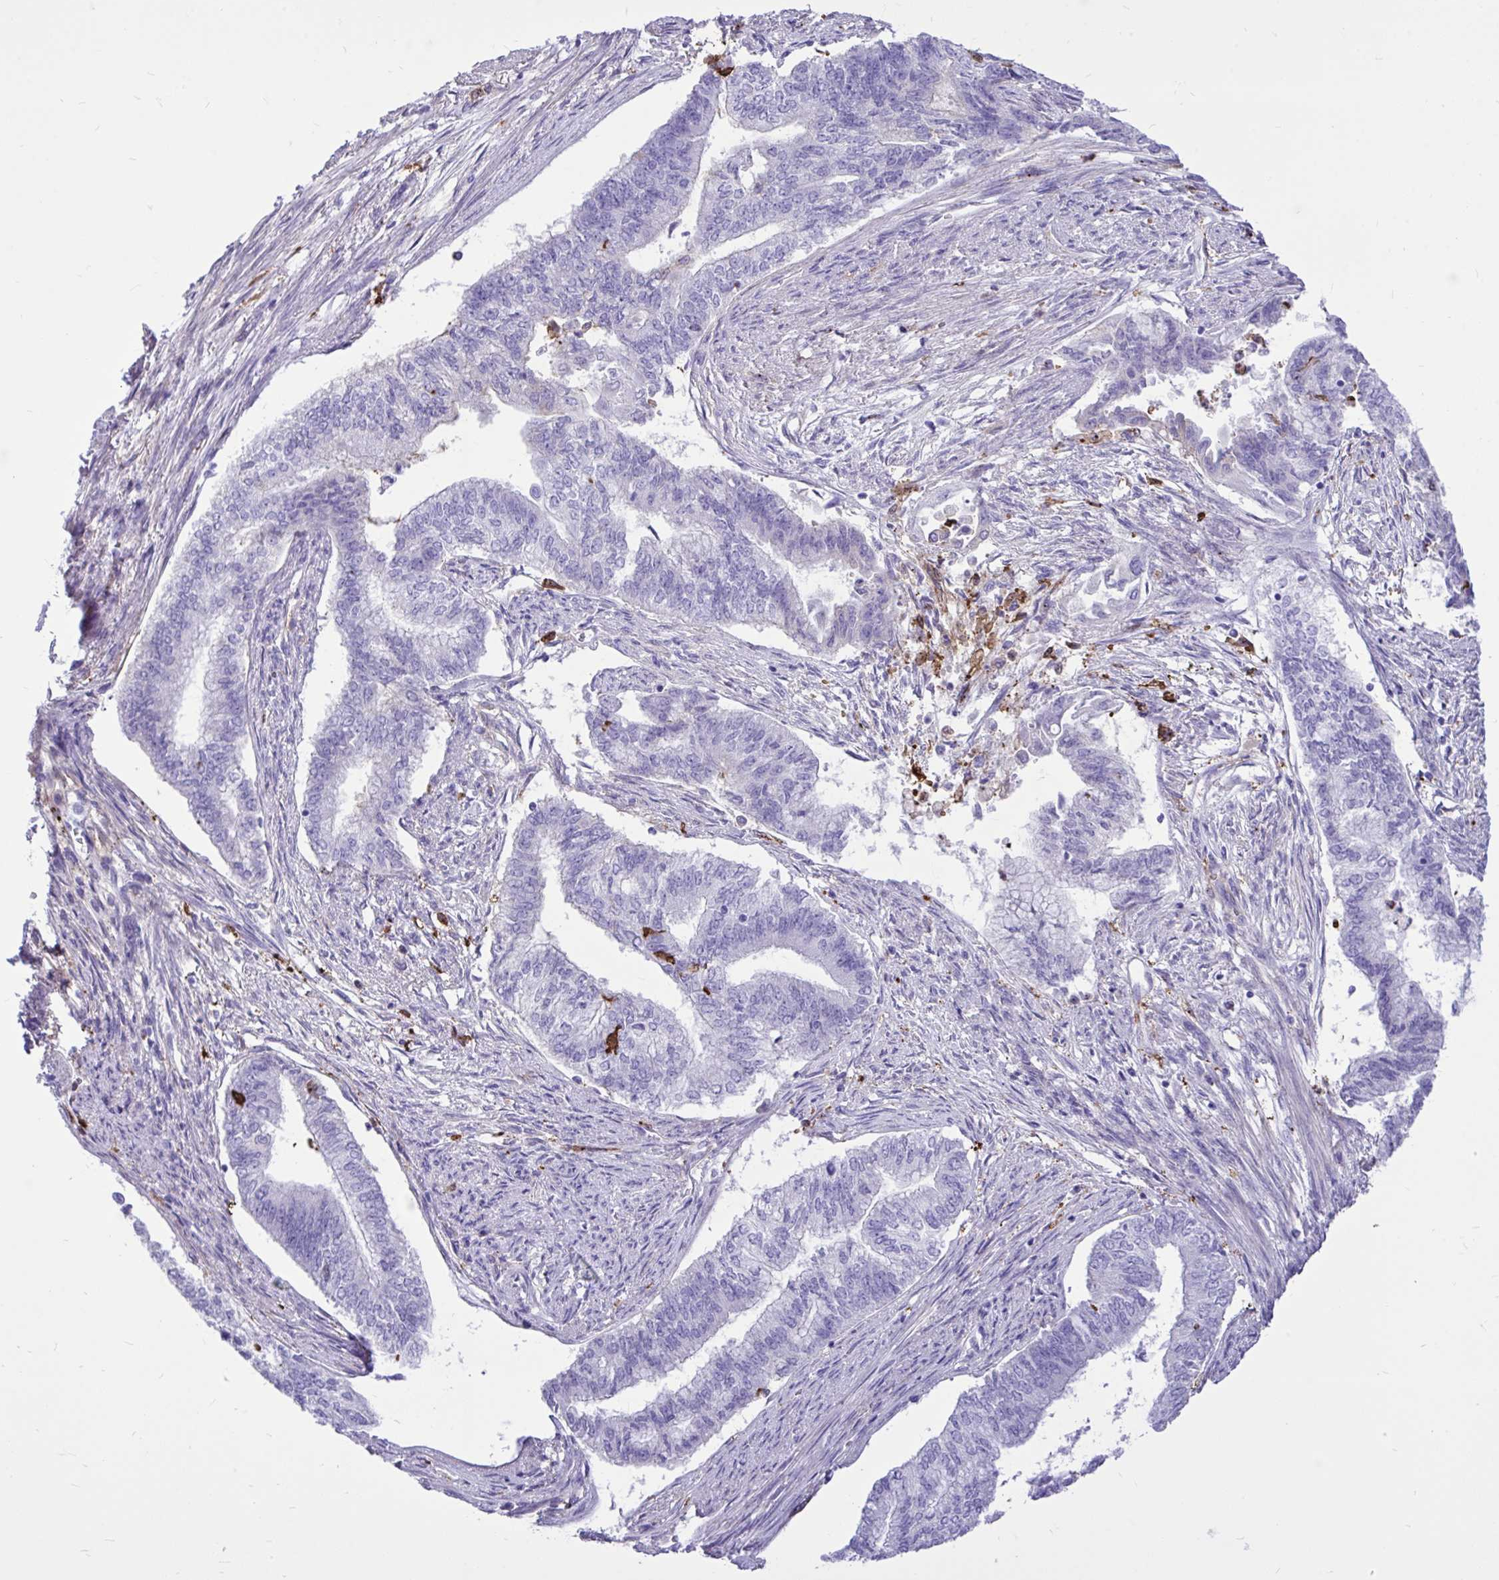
{"staining": {"intensity": "strong", "quantity": "<25%", "location": "cytoplasmic/membranous"}, "tissue": "endometrial cancer", "cell_type": "Tumor cells", "image_type": "cancer", "snomed": [{"axis": "morphology", "description": "Adenocarcinoma, NOS"}, {"axis": "topography", "description": "Endometrium"}], "caption": "Adenocarcinoma (endometrial) stained with a brown dye exhibits strong cytoplasmic/membranous positive positivity in about <25% of tumor cells.", "gene": "TLR7", "patient": {"sex": "female", "age": 65}}